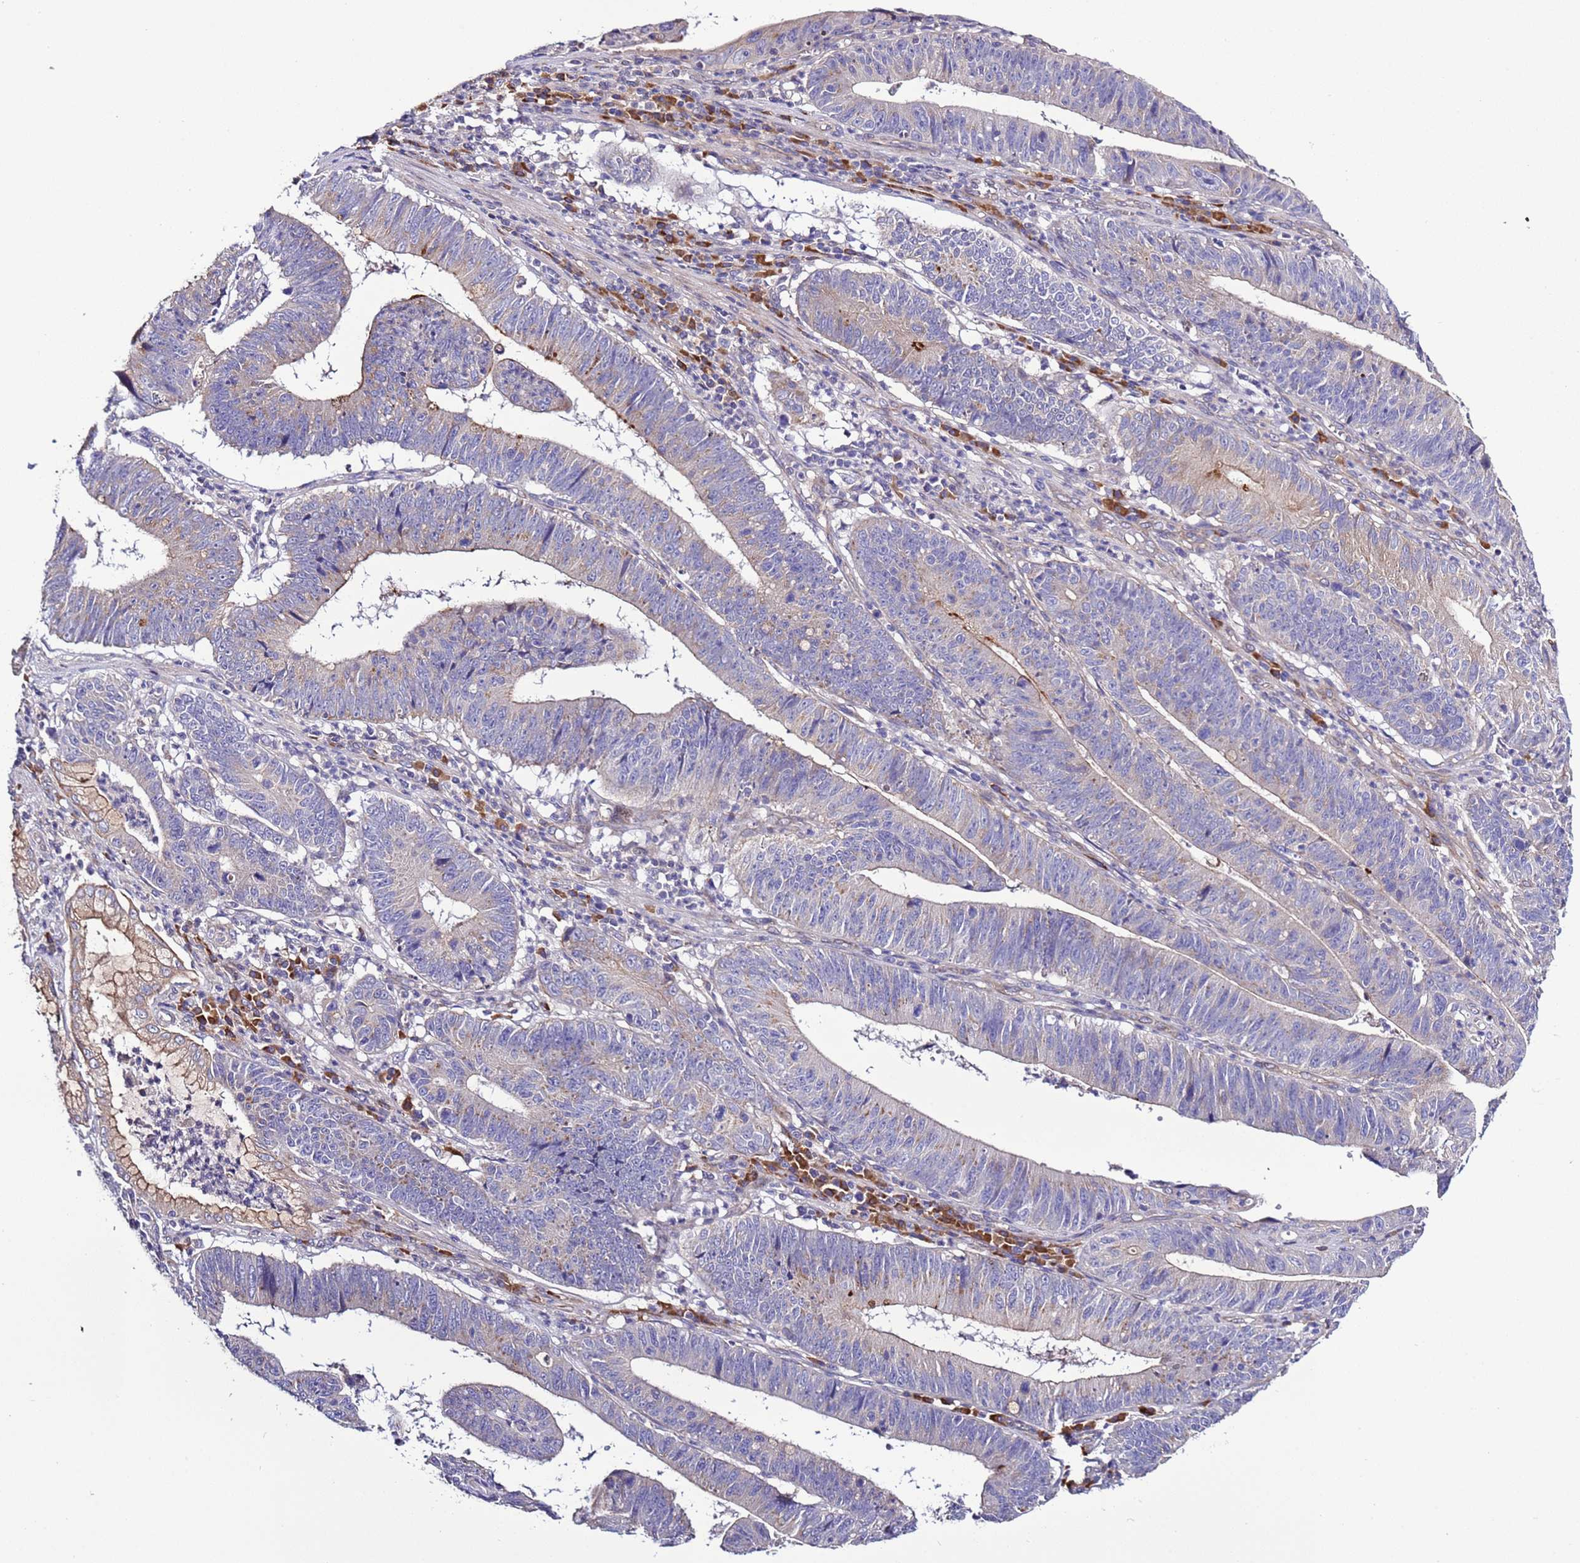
{"staining": {"intensity": "negative", "quantity": "none", "location": "none"}, "tissue": "stomach cancer", "cell_type": "Tumor cells", "image_type": "cancer", "snomed": [{"axis": "morphology", "description": "Adenocarcinoma, NOS"}, {"axis": "topography", "description": "Stomach"}], "caption": "Immunohistochemistry (IHC) image of stomach adenocarcinoma stained for a protein (brown), which displays no expression in tumor cells. (Brightfield microscopy of DAB (3,3'-diaminobenzidine) IHC at high magnification).", "gene": "SPCS1", "patient": {"sex": "male", "age": 59}}